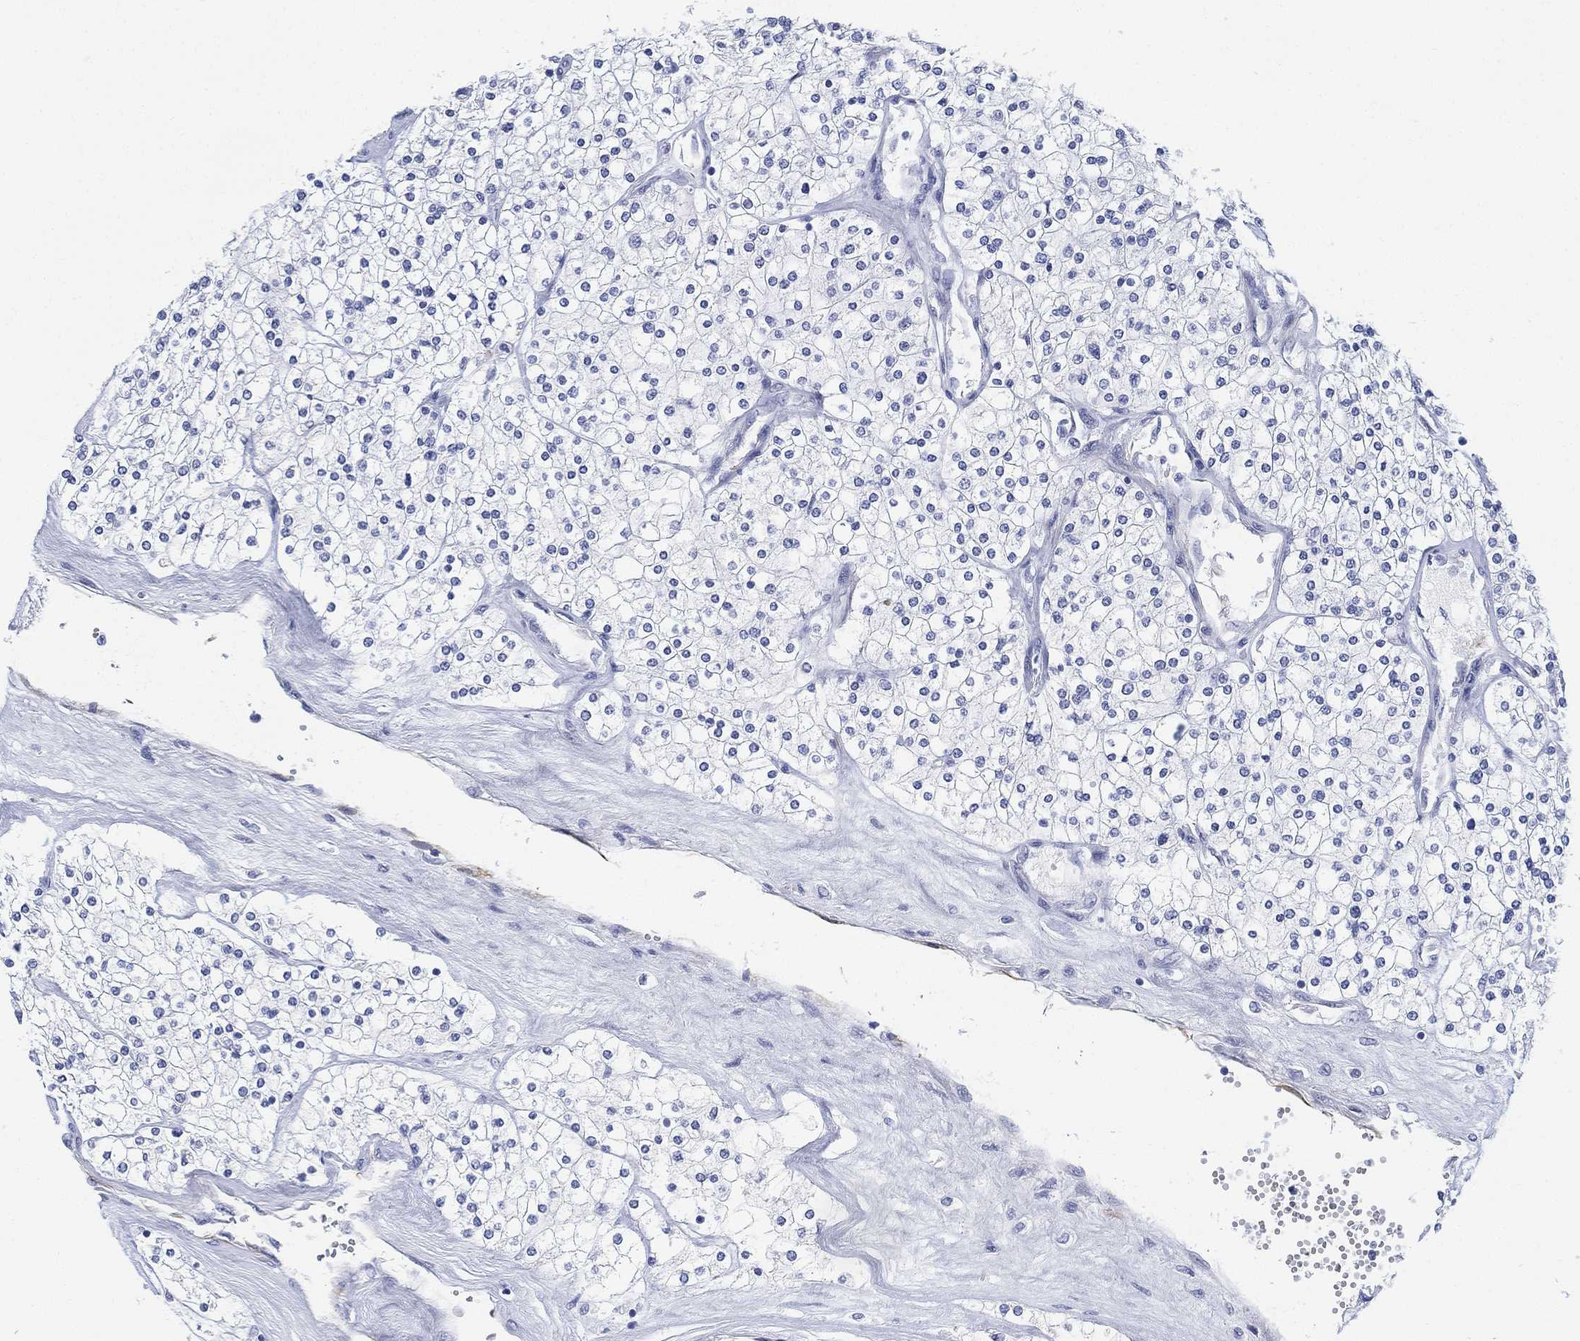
{"staining": {"intensity": "negative", "quantity": "none", "location": "none"}, "tissue": "renal cancer", "cell_type": "Tumor cells", "image_type": "cancer", "snomed": [{"axis": "morphology", "description": "Adenocarcinoma, NOS"}, {"axis": "topography", "description": "Kidney"}], "caption": "Micrograph shows no protein expression in tumor cells of renal adenocarcinoma tissue. The staining is performed using DAB (3,3'-diaminobenzidine) brown chromogen with nuclei counter-stained in using hematoxylin.", "gene": "PSKH2", "patient": {"sex": "male", "age": 80}}